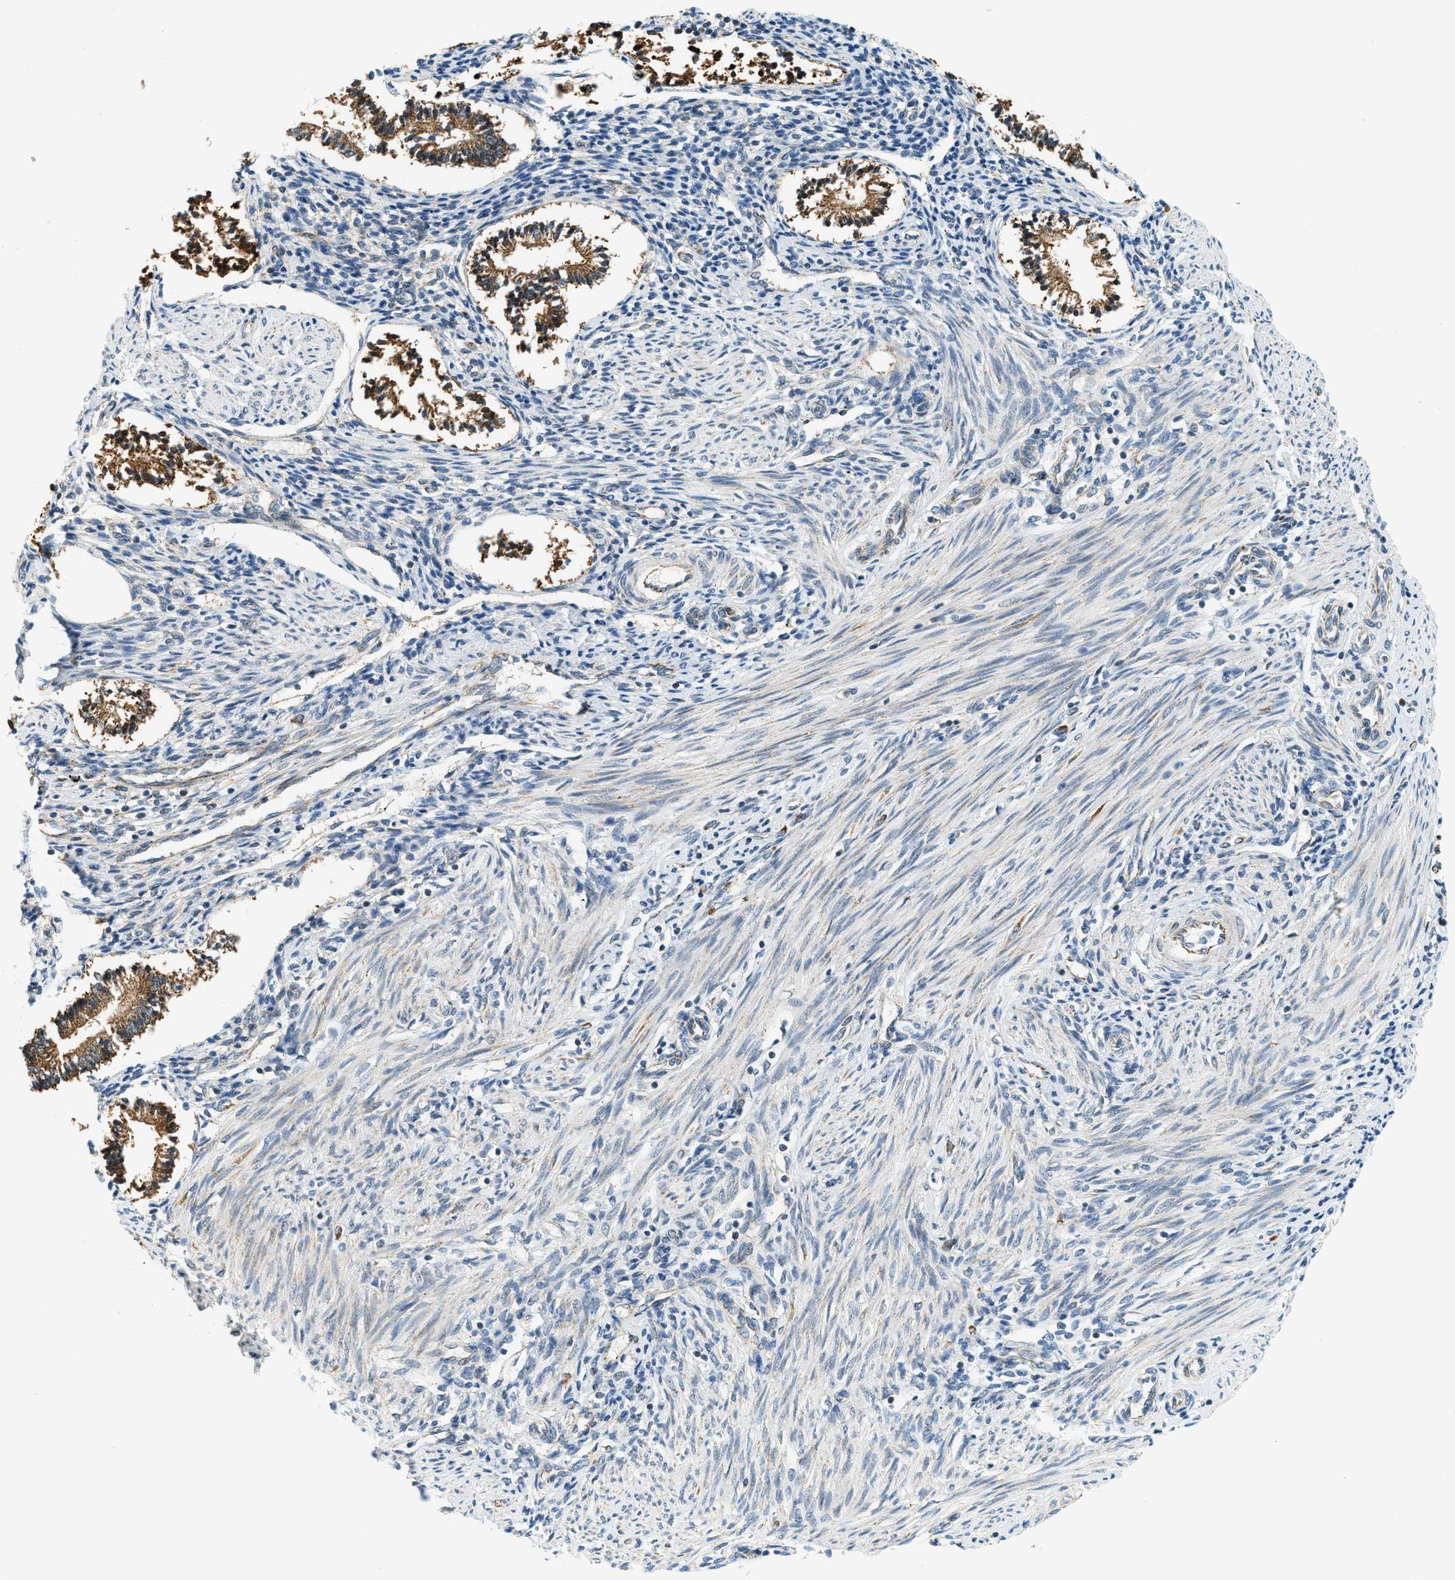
{"staining": {"intensity": "negative", "quantity": "none", "location": "none"}, "tissue": "endometrium", "cell_type": "Cells in endometrial stroma", "image_type": "normal", "snomed": [{"axis": "morphology", "description": "Normal tissue, NOS"}, {"axis": "topography", "description": "Endometrium"}], "caption": "High magnification brightfield microscopy of normal endometrium stained with DAB (3,3'-diaminobenzidine) (brown) and counterstained with hematoxylin (blue): cells in endometrial stroma show no significant expression. The staining was performed using DAB (3,3'-diaminobenzidine) to visualize the protein expression in brown, while the nuclei were stained in blue with hematoxylin (Magnification: 20x).", "gene": "PIGG", "patient": {"sex": "female", "age": 42}}